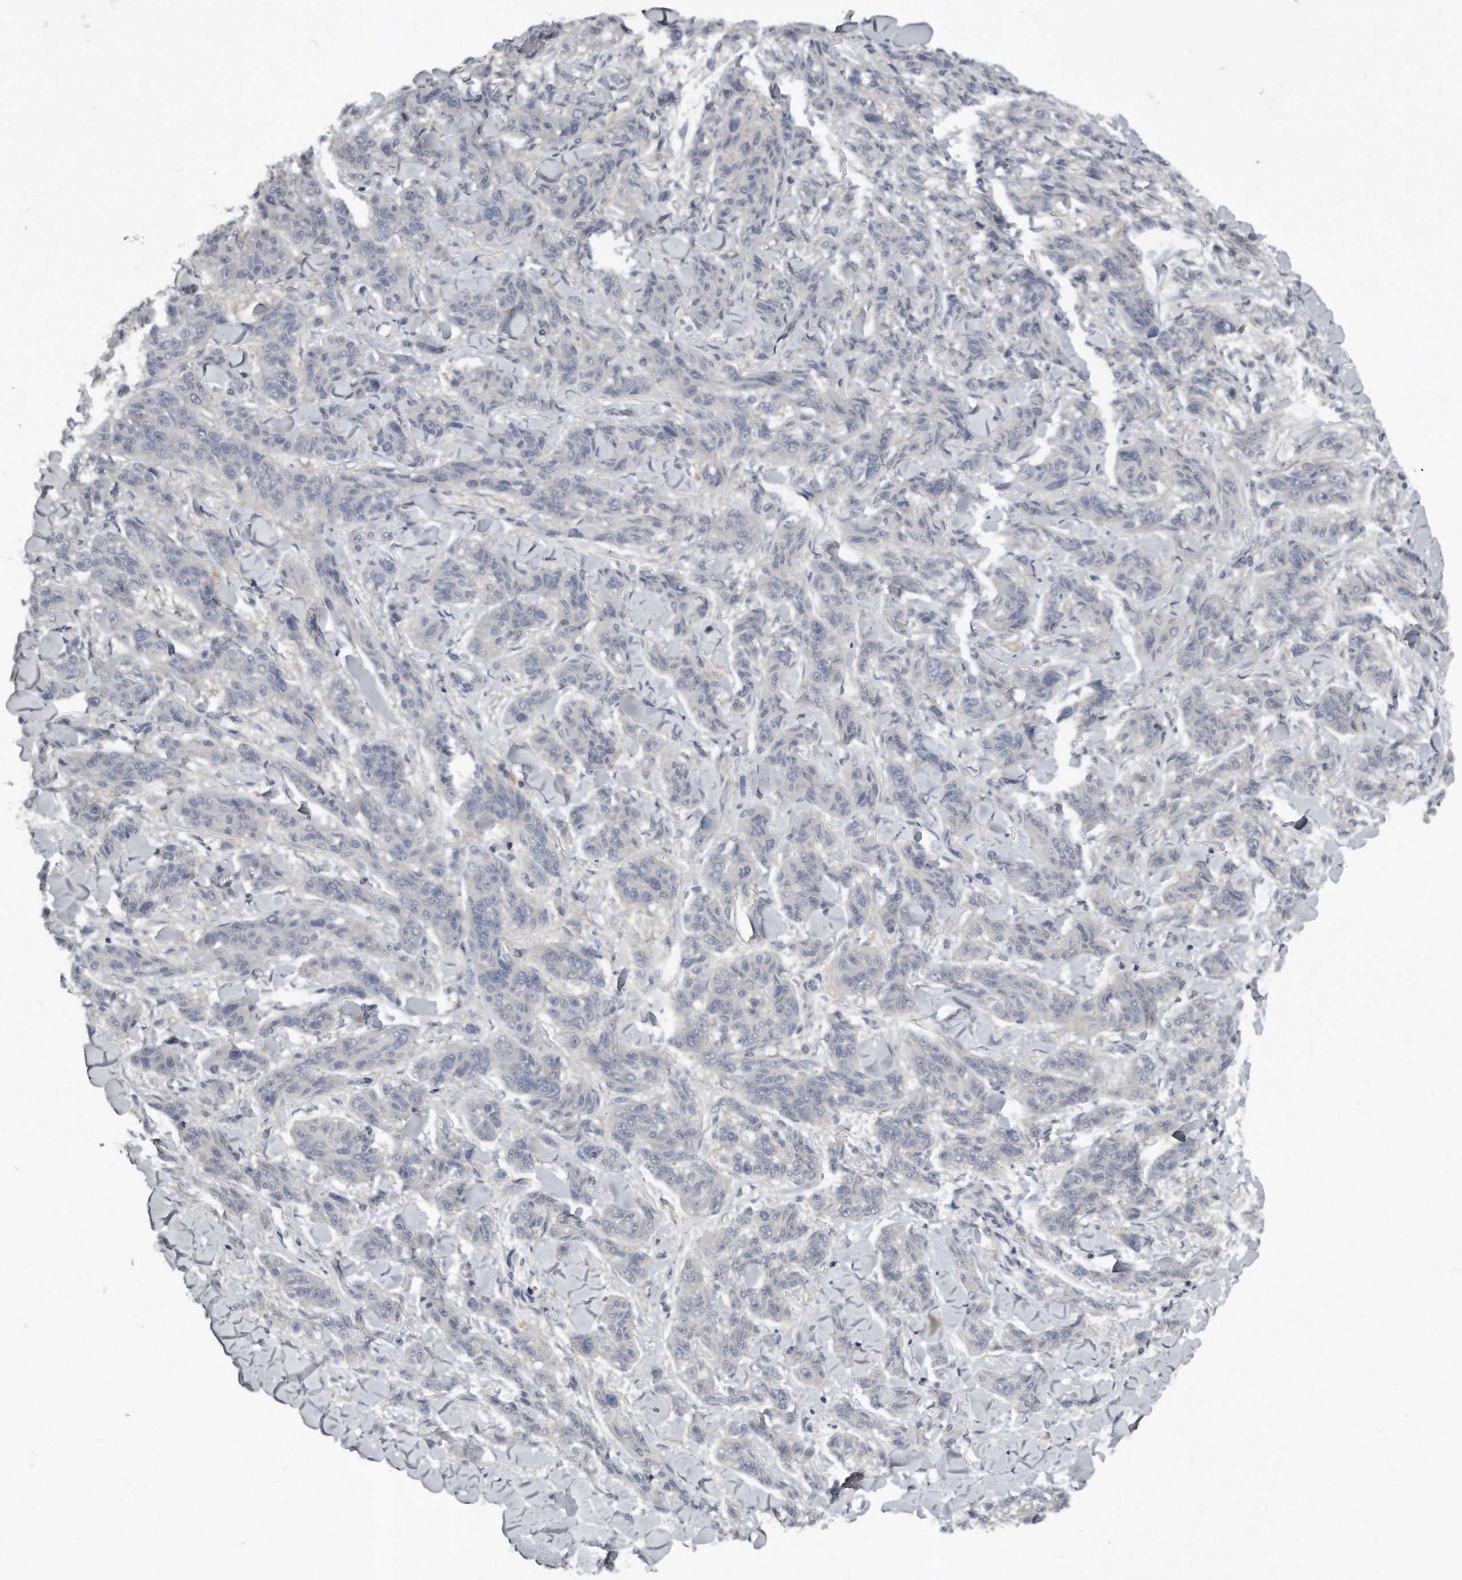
{"staining": {"intensity": "negative", "quantity": "none", "location": "none"}, "tissue": "melanoma", "cell_type": "Tumor cells", "image_type": "cancer", "snomed": [{"axis": "morphology", "description": "Malignant melanoma, NOS"}, {"axis": "topography", "description": "Skin"}], "caption": "Protein analysis of melanoma reveals no significant positivity in tumor cells.", "gene": "GGCT", "patient": {"sex": "male", "age": 53}}